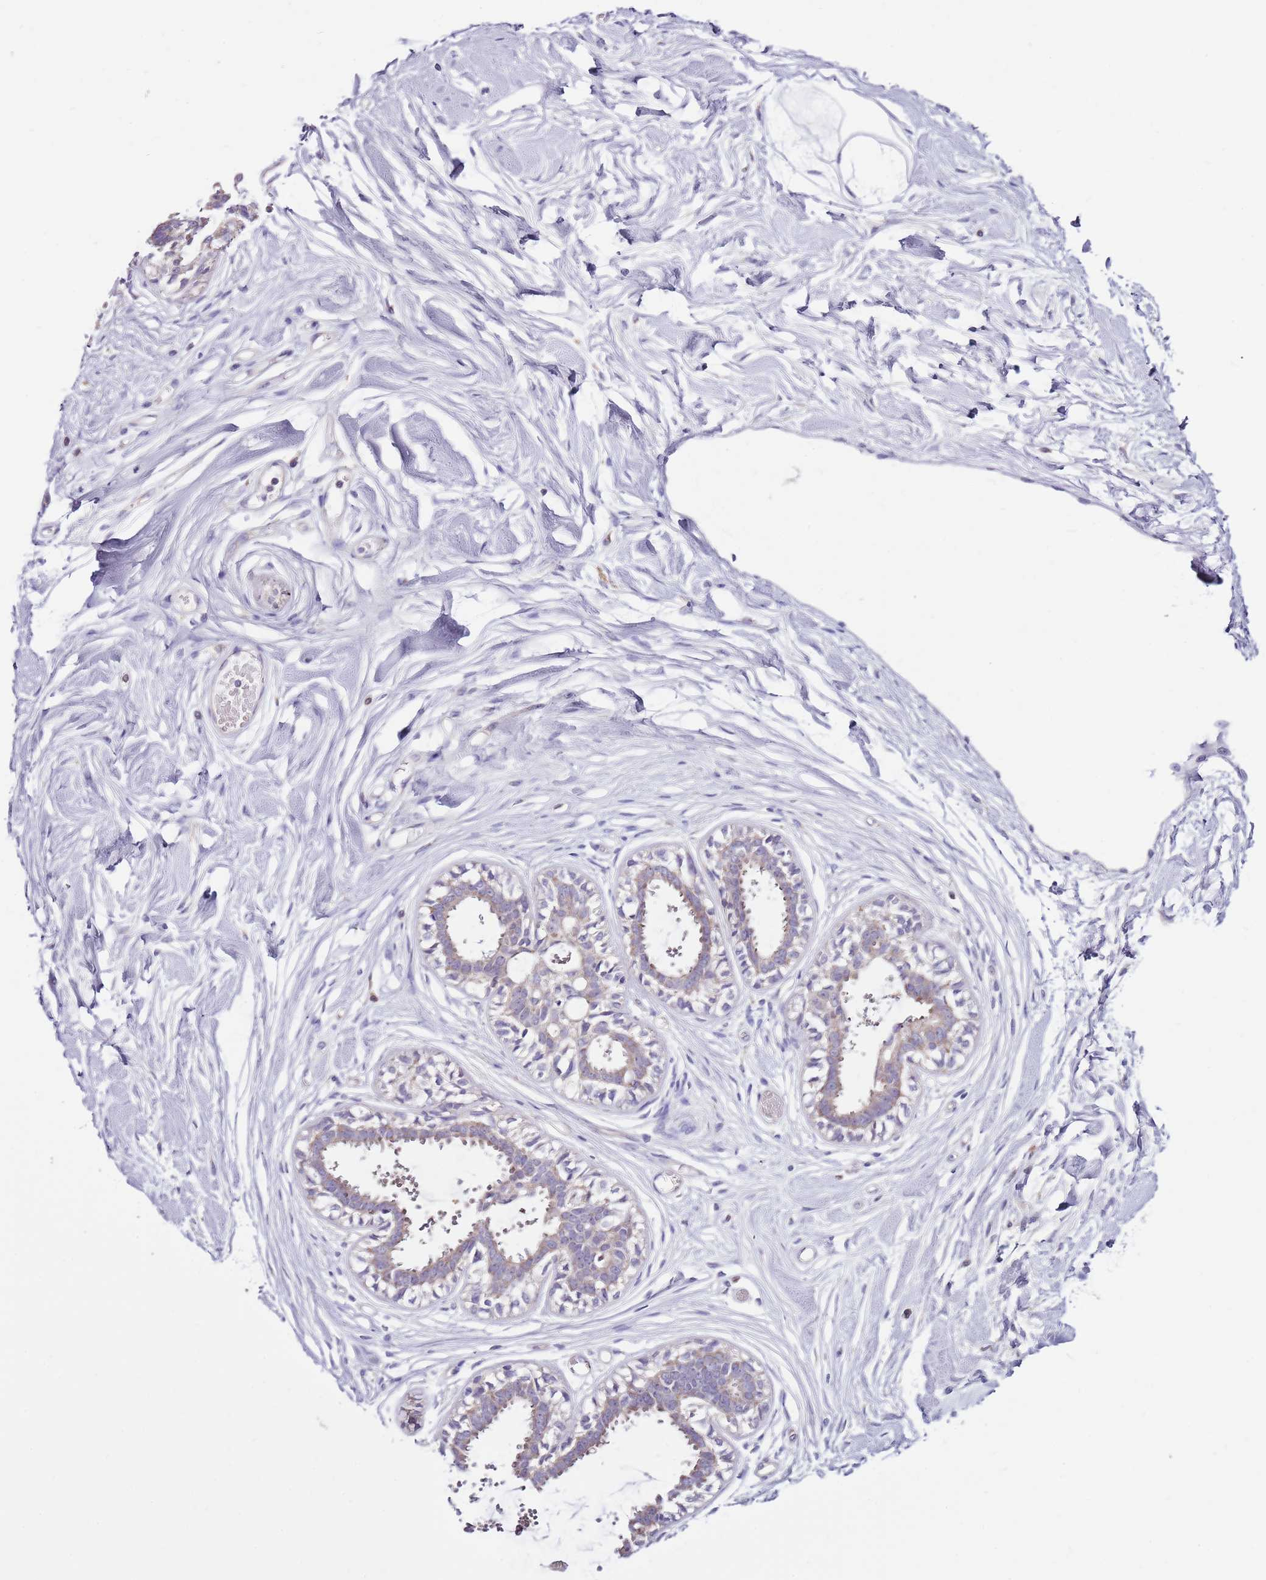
{"staining": {"intensity": "negative", "quantity": "none", "location": "none"}, "tissue": "breast", "cell_type": "Adipocytes", "image_type": "normal", "snomed": [{"axis": "morphology", "description": "Normal tissue, NOS"}, {"axis": "topography", "description": "Breast"}], "caption": "The image displays no staining of adipocytes in unremarkable breast. (IHC, brightfield microscopy, high magnification).", "gene": "SMG1", "patient": {"sex": "female", "age": 45}}